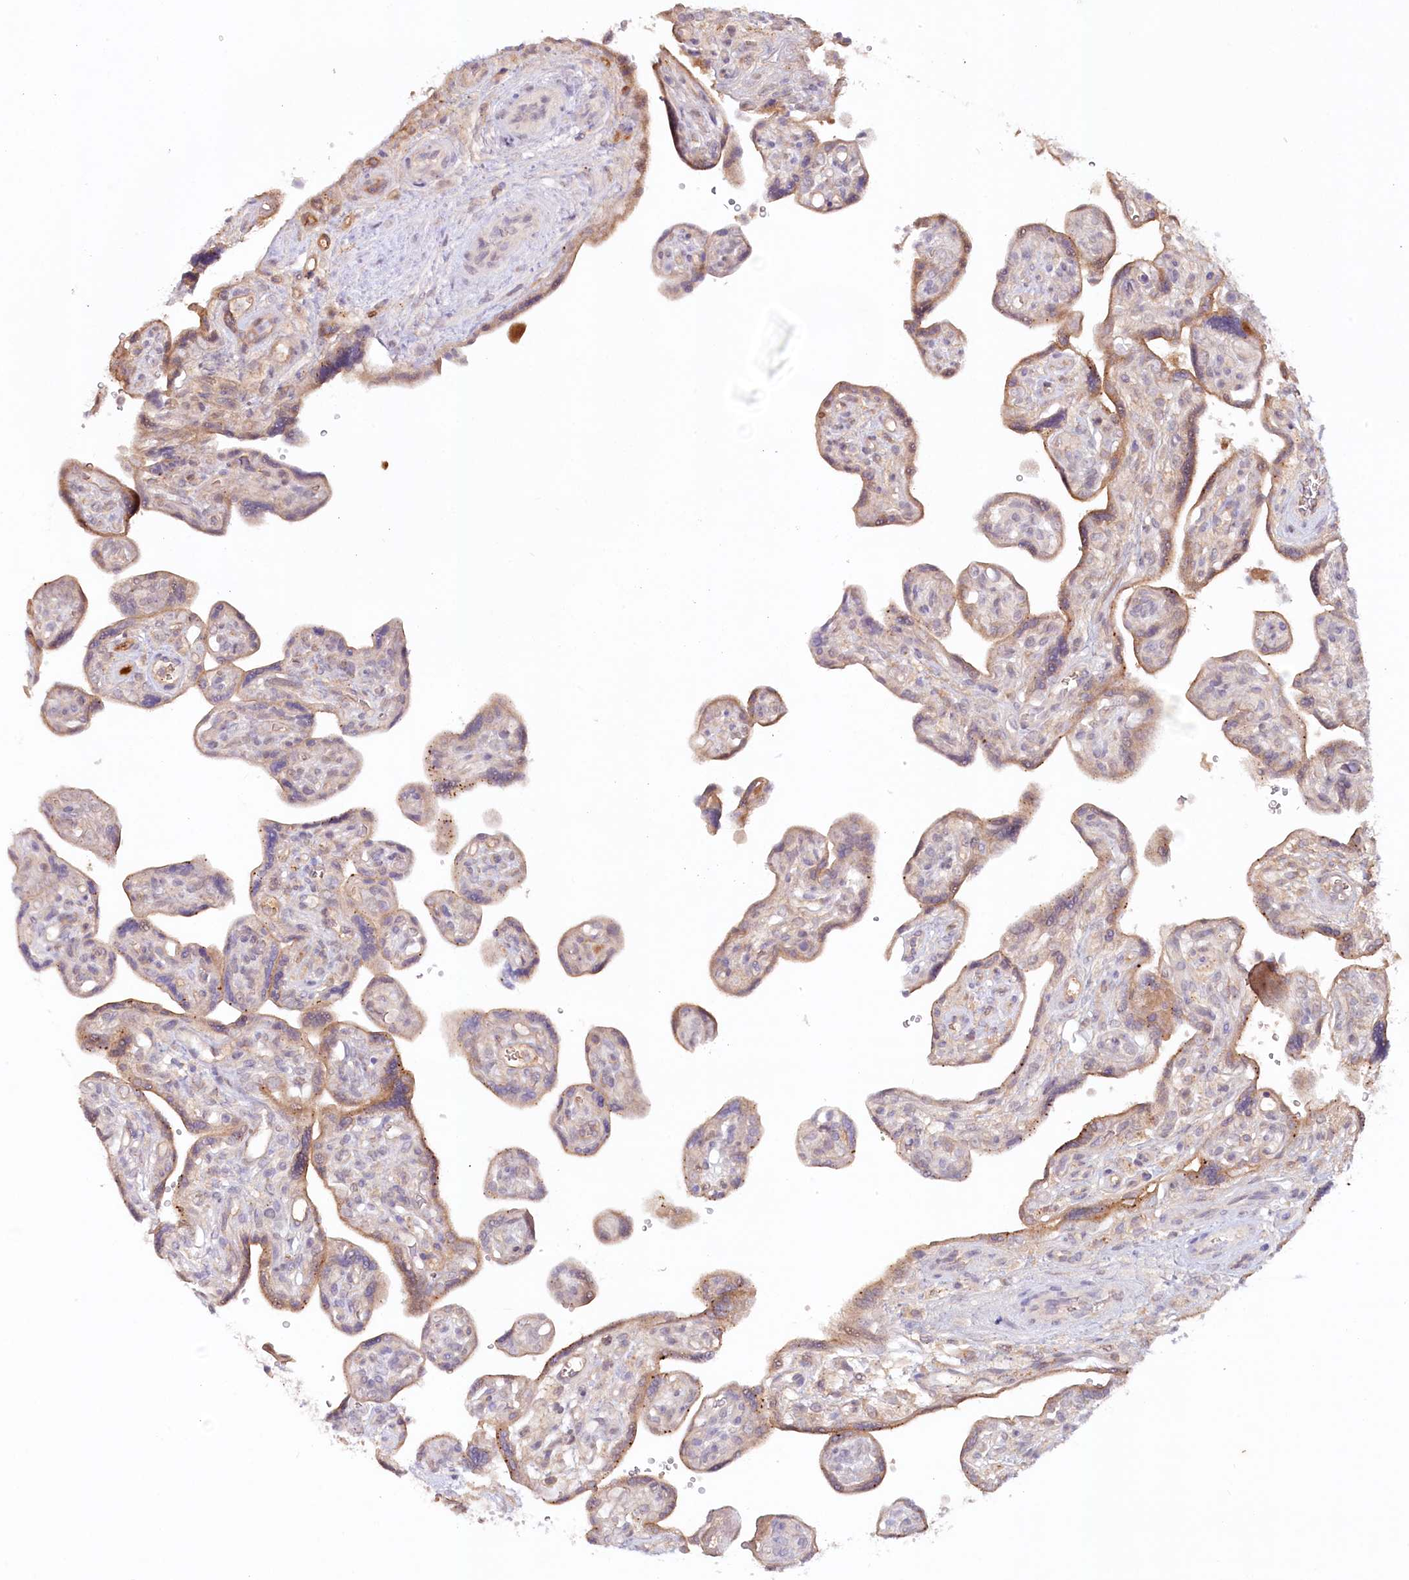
{"staining": {"intensity": "moderate", "quantity": "25%-75%", "location": "cytoplasmic/membranous"}, "tissue": "placenta", "cell_type": "Trophoblastic cells", "image_type": "normal", "snomed": [{"axis": "morphology", "description": "Normal tissue, NOS"}, {"axis": "topography", "description": "Placenta"}], "caption": "This micrograph reveals immunohistochemistry (IHC) staining of normal human placenta, with medium moderate cytoplasmic/membranous positivity in approximately 25%-75% of trophoblastic cells.", "gene": "PSAPL1", "patient": {"sex": "female", "age": 39}}